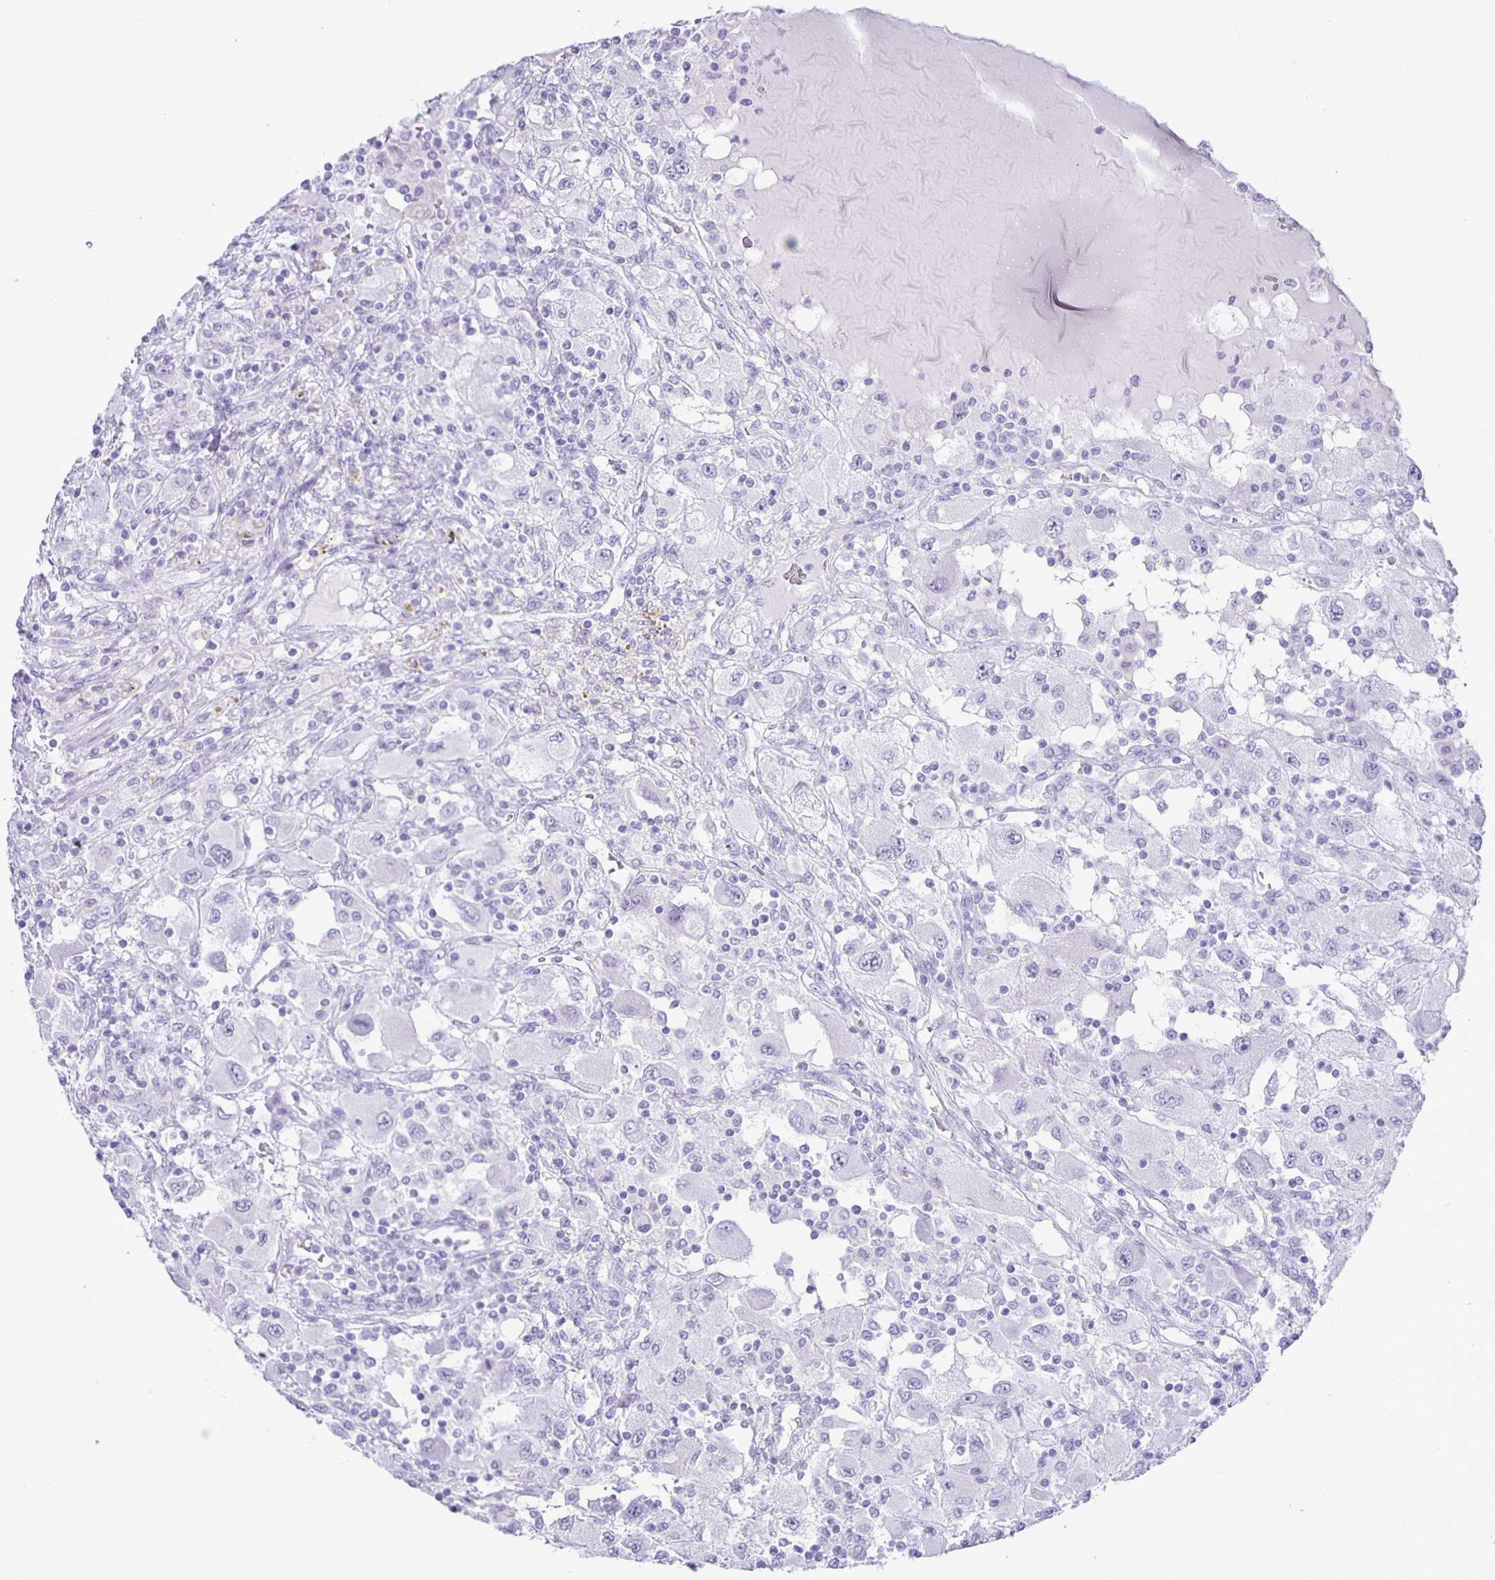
{"staining": {"intensity": "negative", "quantity": "none", "location": "none"}, "tissue": "renal cancer", "cell_type": "Tumor cells", "image_type": "cancer", "snomed": [{"axis": "morphology", "description": "Adenocarcinoma, NOS"}, {"axis": "topography", "description": "Kidney"}], "caption": "Immunohistochemistry photomicrograph of adenocarcinoma (renal) stained for a protein (brown), which shows no positivity in tumor cells.", "gene": "EZHIP", "patient": {"sex": "female", "age": 67}}